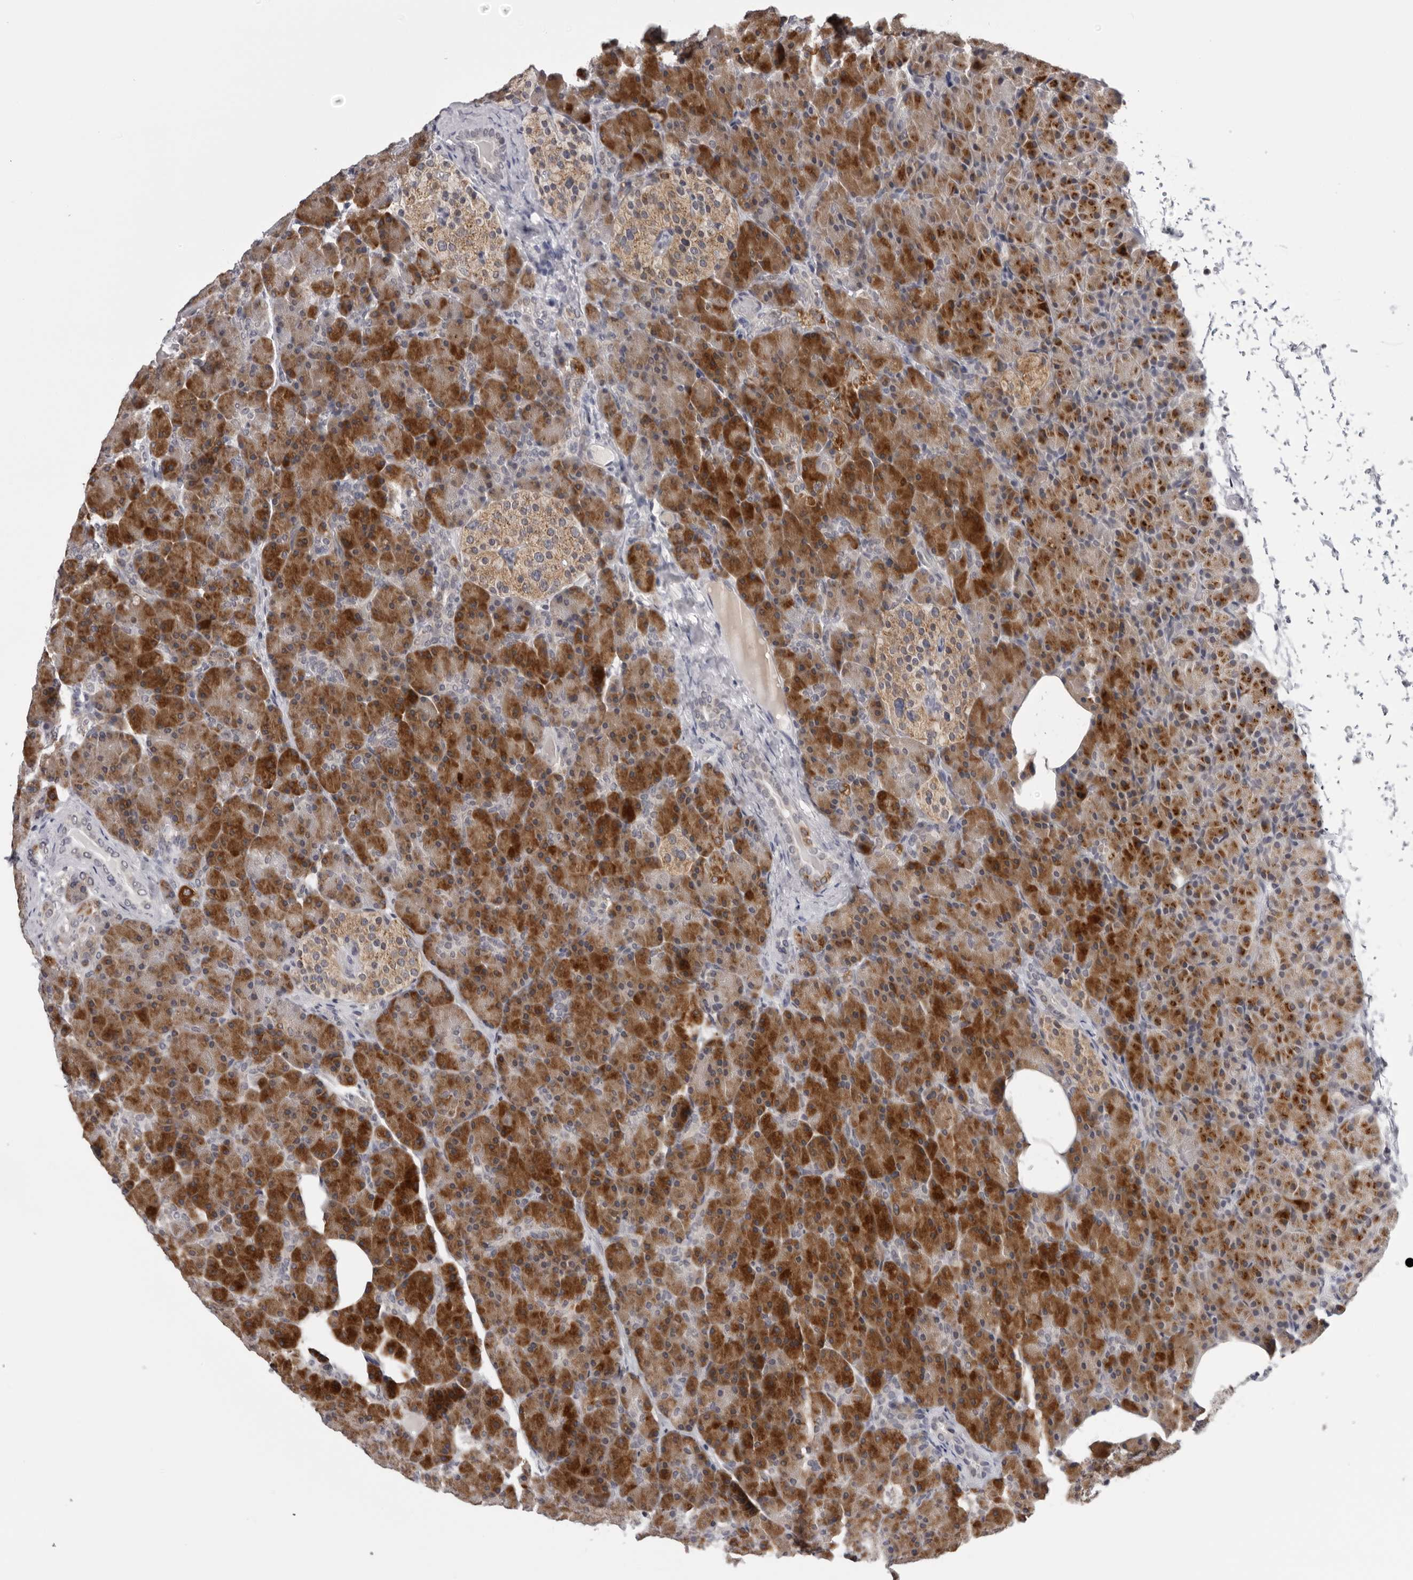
{"staining": {"intensity": "strong", "quantity": "25%-75%", "location": "cytoplasmic/membranous"}, "tissue": "pancreas", "cell_type": "Exocrine glandular cells", "image_type": "normal", "snomed": [{"axis": "morphology", "description": "Normal tissue, NOS"}, {"axis": "topography", "description": "Pancreas"}], "caption": "Pancreas stained for a protein (brown) exhibits strong cytoplasmic/membranous positive staining in about 25%-75% of exocrine glandular cells.", "gene": "CPT2", "patient": {"sex": "female", "age": 43}}